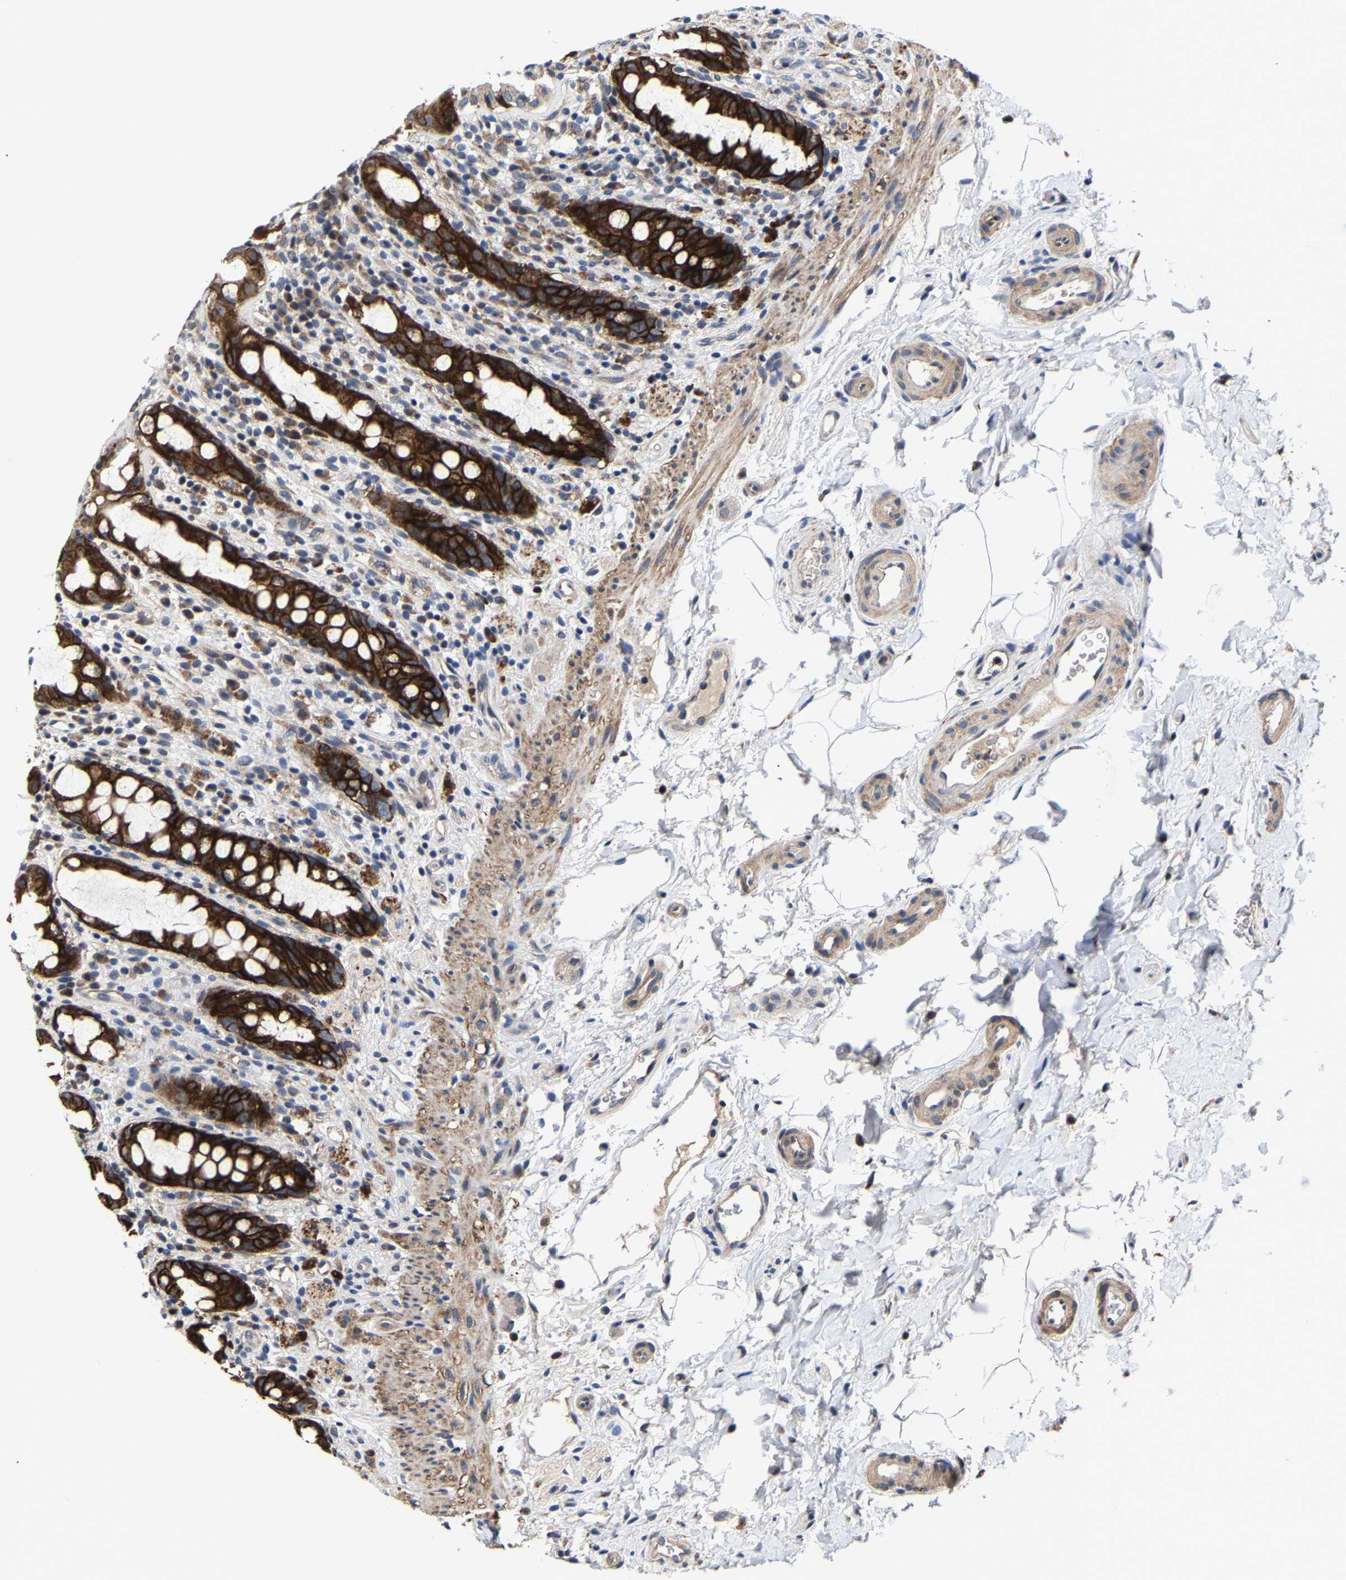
{"staining": {"intensity": "strong", "quantity": ">75%", "location": "cytoplasmic/membranous"}, "tissue": "rectum", "cell_type": "Glandular cells", "image_type": "normal", "snomed": [{"axis": "morphology", "description": "Normal tissue, NOS"}, {"axis": "topography", "description": "Rectum"}], "caption": "This is a micrograph of immunohistochemistry (IHC) staining of normal rectum, which shows strong staining in the cytoplasmic/membranous of glandular cells.", "gene": "SLC12A2", "patient": {"sex": "male", "age": 44}}